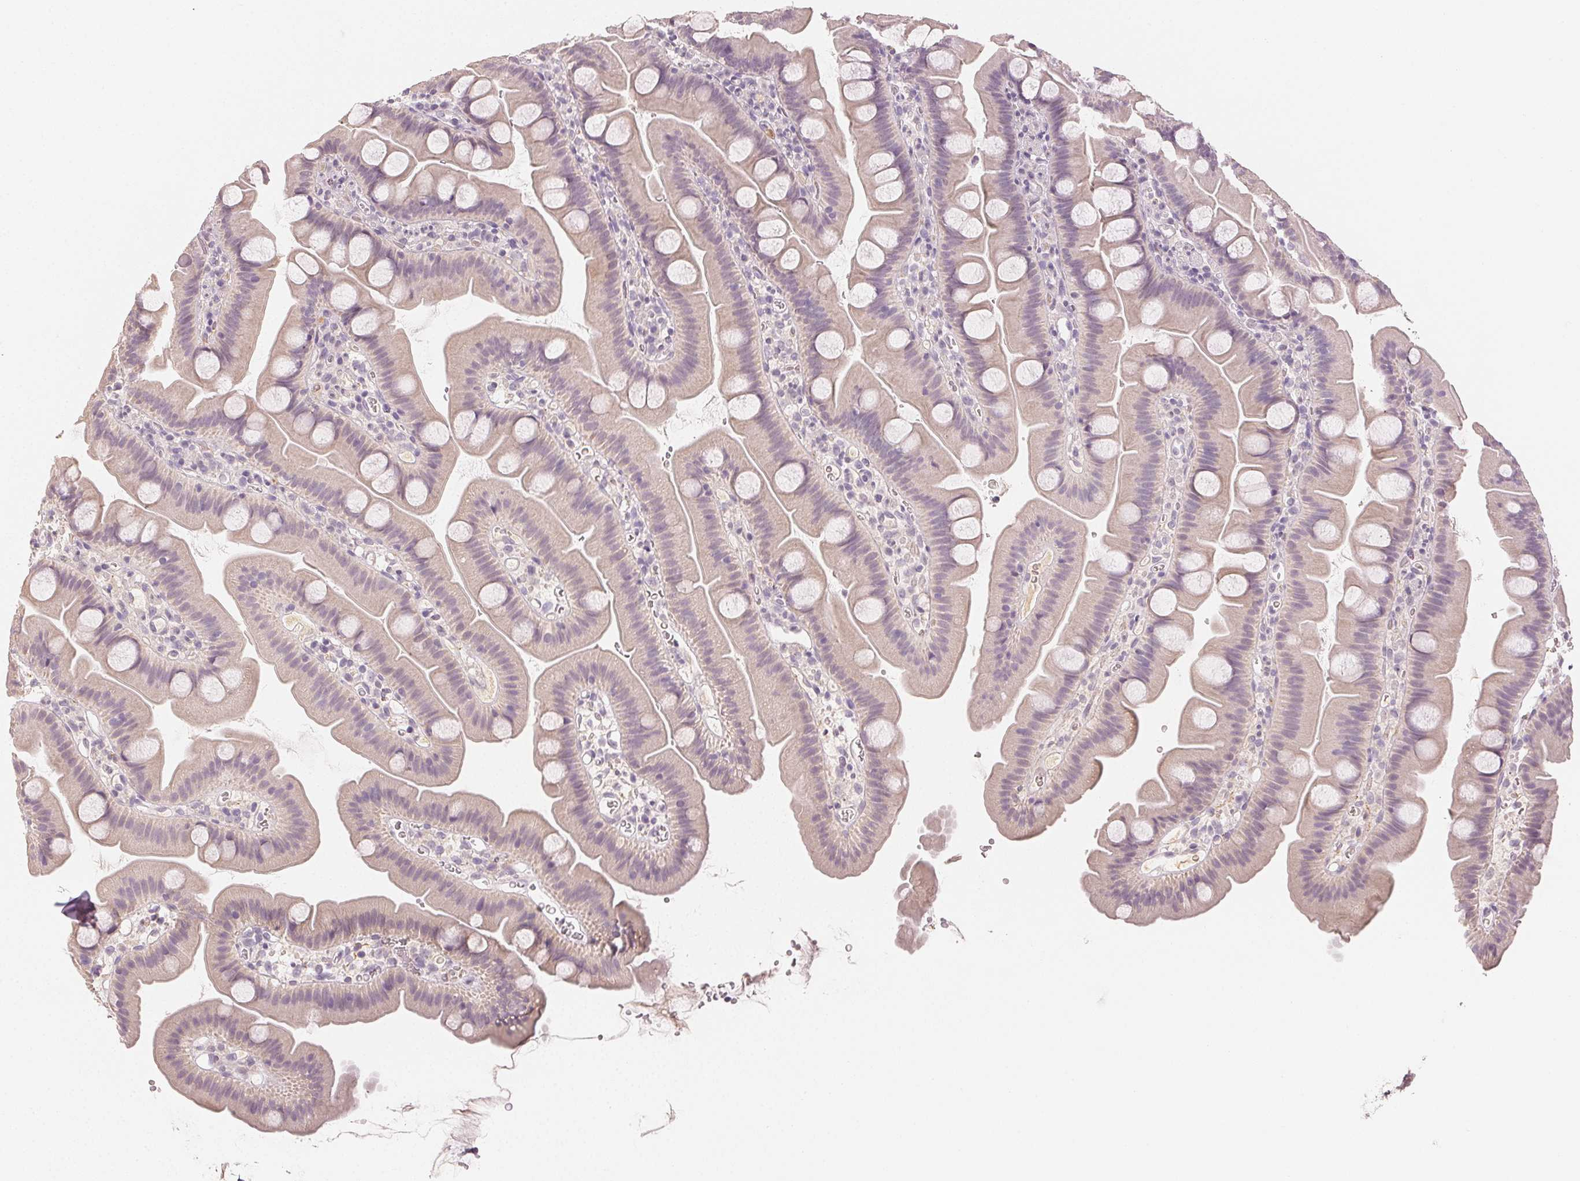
{"staining": {"intensity": "negative", "quantity": "none", "location": "none"}, "tissue": "small intestine", "cell_type": "Glandular cells", "image_type": "normal", "snomed": [{"axis": "morphology", "description": "Normal tissue, NOS"}, {"axis": "topography", "description": "Small intestine"}], "caption": "Normal small intestine was stained to show a protein in brown. There is no significant positivity in glandular cells. Brightfield microscopy of immunohistochemistry (IHC) stained with DAB (3,3'-diaminobenzidine) (brown) and hematoxylin (blue), captured at high magnification.", "gene": "MAP1LC3A", "patient": {"sex": "female", "age": 68}}